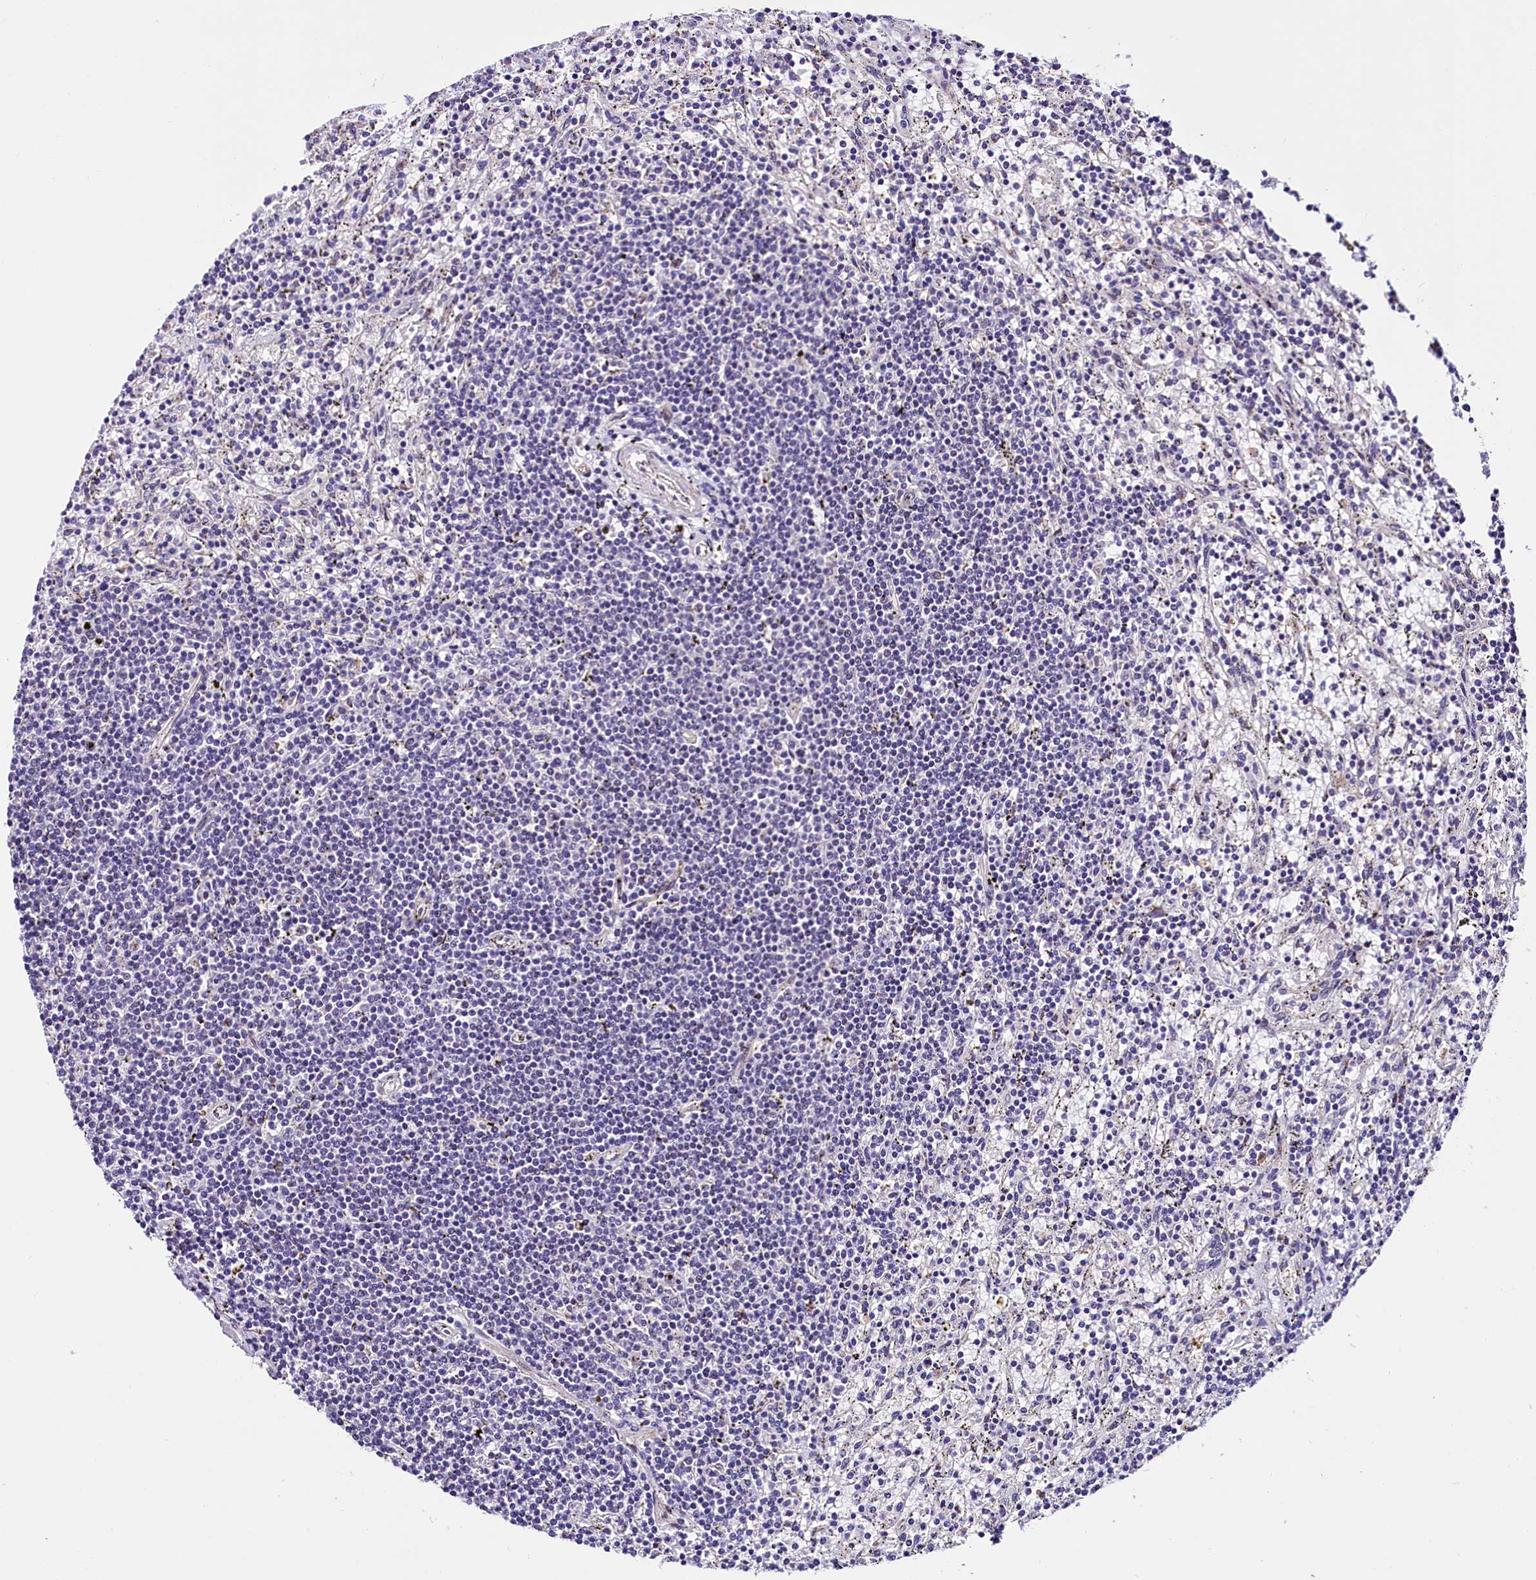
{"staining": {"intensity": "negative", "quantity": "none", "location": "none"}, "tissue": "lymphoma", "cell_type": "Tumor cells", "image_type": "cancer", "snomed": [{"axis": "morphology", "description": "Malignant lymphoma, non-Hodgkin's type, Low grade"}, {"axis": "topography", "description": "Spleen"}], "caption": "Immunohistochemistry (IHC) histopathology image of low-grade malignant lymphoma, non-Hodgkin's type stained for a protein (brown), which reveals no positivity in tumor cells.", "gene": "TRMT112", "patient": {"sex": "male", "age": 76}}